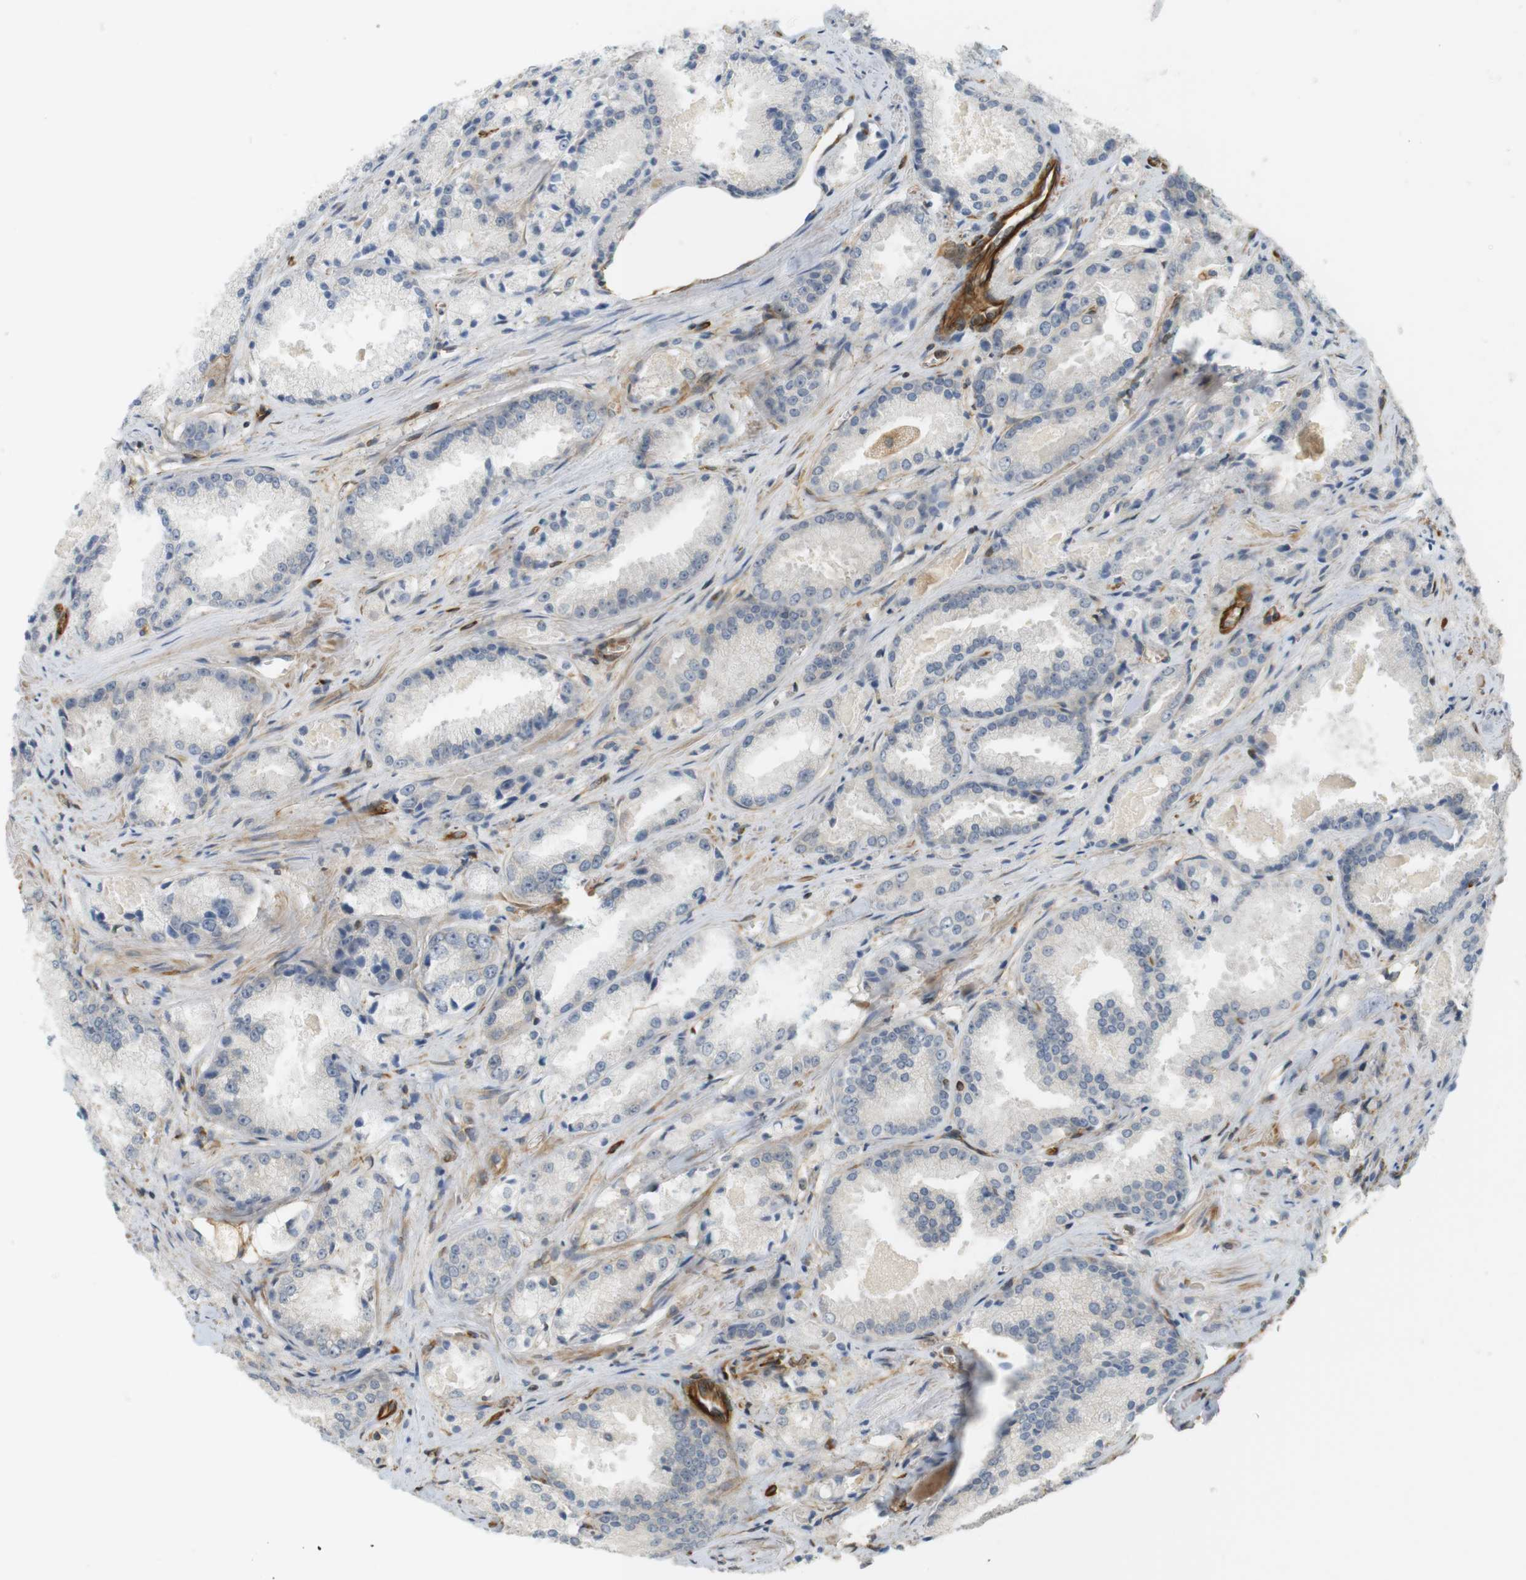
{"staining": {"intensity": "negative", "quantity": "none", "location": "none"}, "tissue": "prostate cancer", "cell_type": "Tumor cells", "image_type": "cancer", "snomed": [{"axis": "morphology", "description": "Adenocarcinoma, Low grade"}, {"axis": "topography", "description": "Prostate"}], "caption": "Prostate cancer stained for a protein using immunohistochemistry (IHC) displays no staining tumor cells.", "gene": "CYTH3", "patient": {"sex": "male", "age": 64}}